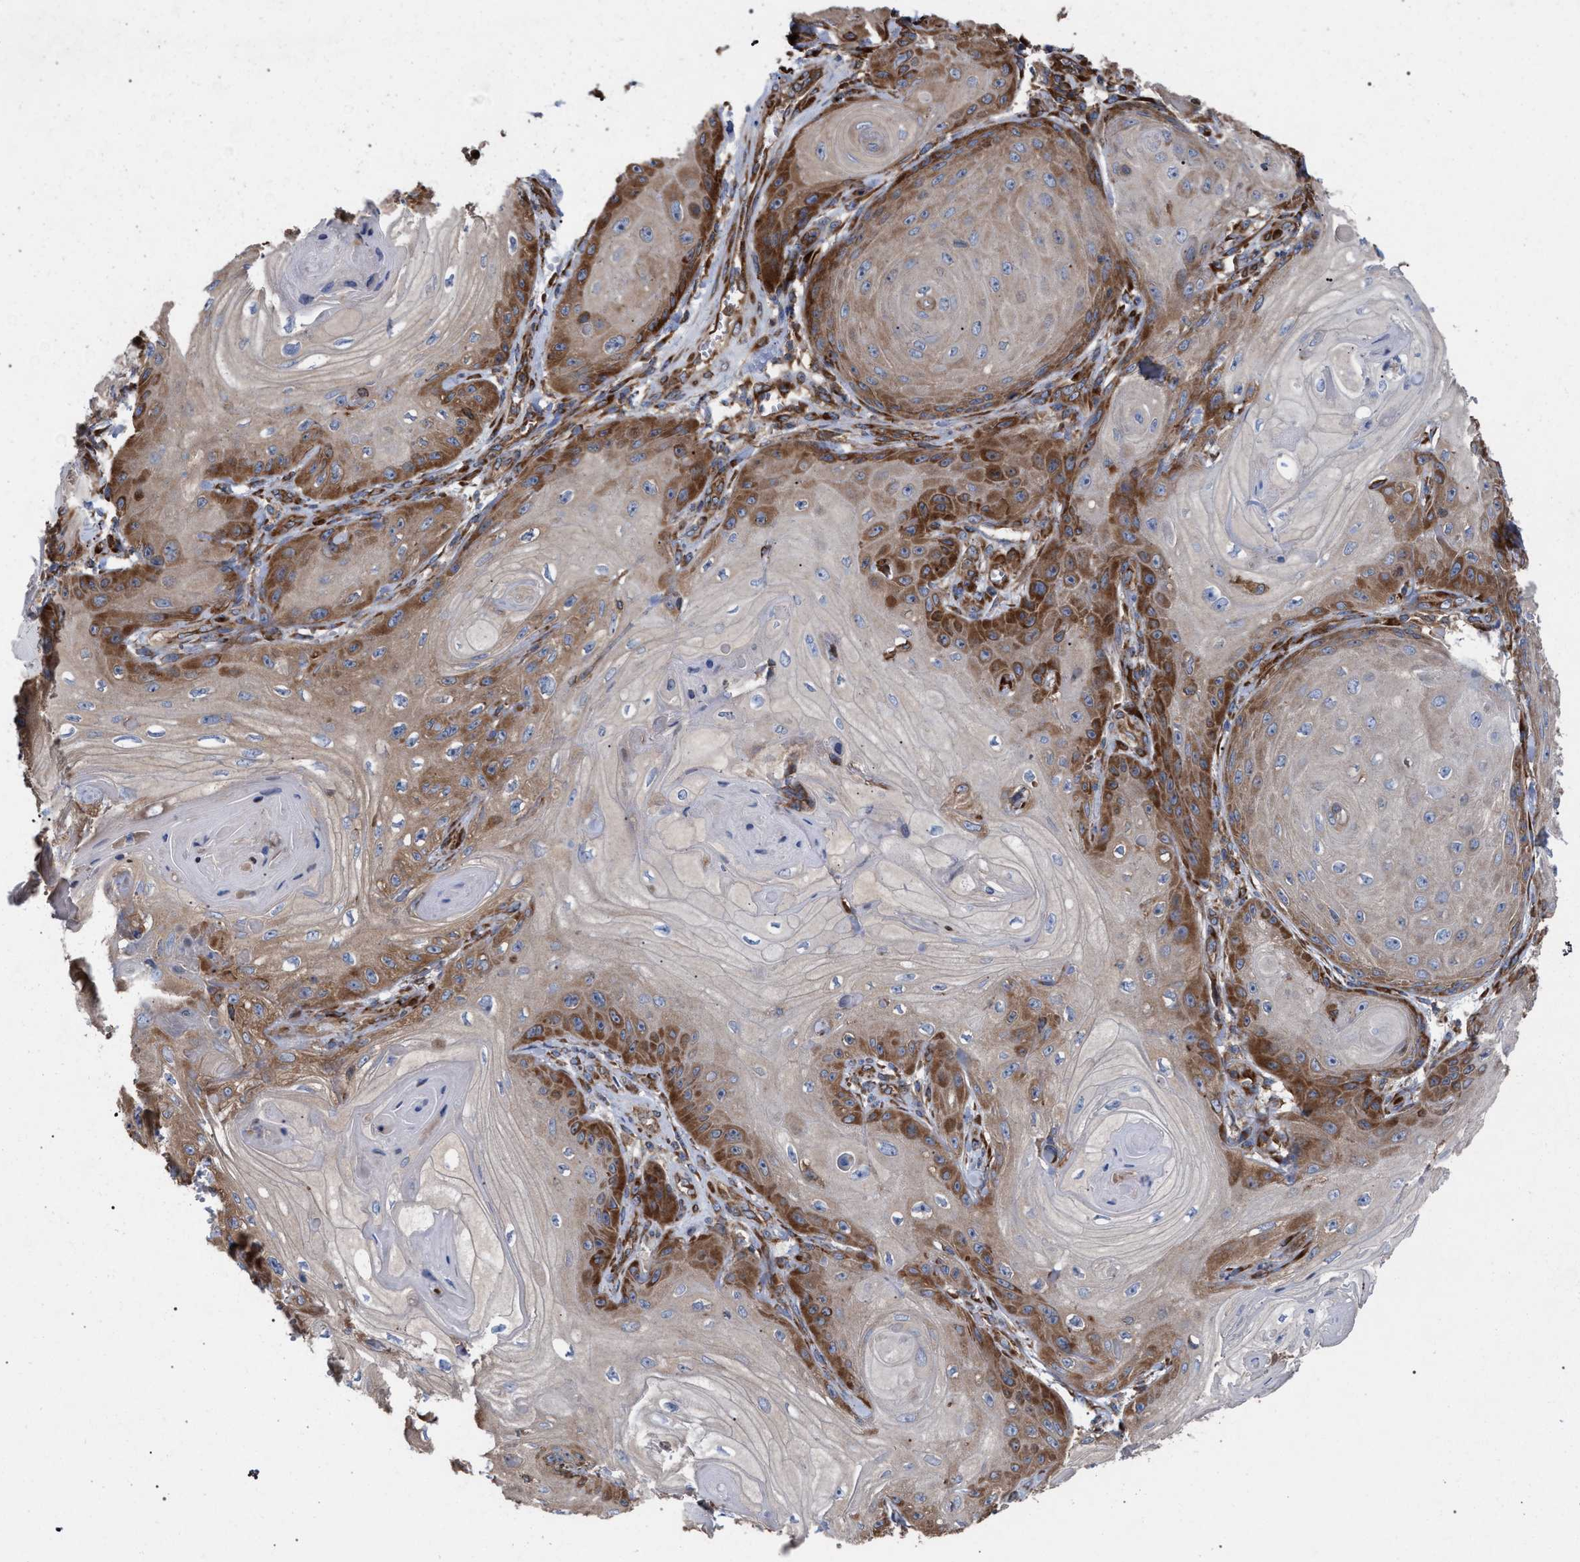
{"staining": {"intensity": "strong", "quantity": ">75%", "location": "cytoplasmic/membranous"}, "tissue": "skin cancer", "cell_type": "Tumor cells", "image_type": "cancer", "snomed": [{"axis": "morphology", "description": "Squamous cell carcinoma, NOS"}, {"axis": "topography", "description": "Skin"}], "caption": "Brown immunohistochemical staining in human squamous cell carcinoma (skin) exhibits strong cytoplasmic/membranous staining in about >75% of tumor cells. Using DAB (brown) and hematoxylin (blue) stains, captured at high magnification using brightfield microscopy.", "gene": "CDR2L", "patient": {"sex": "male", "age": 74}}